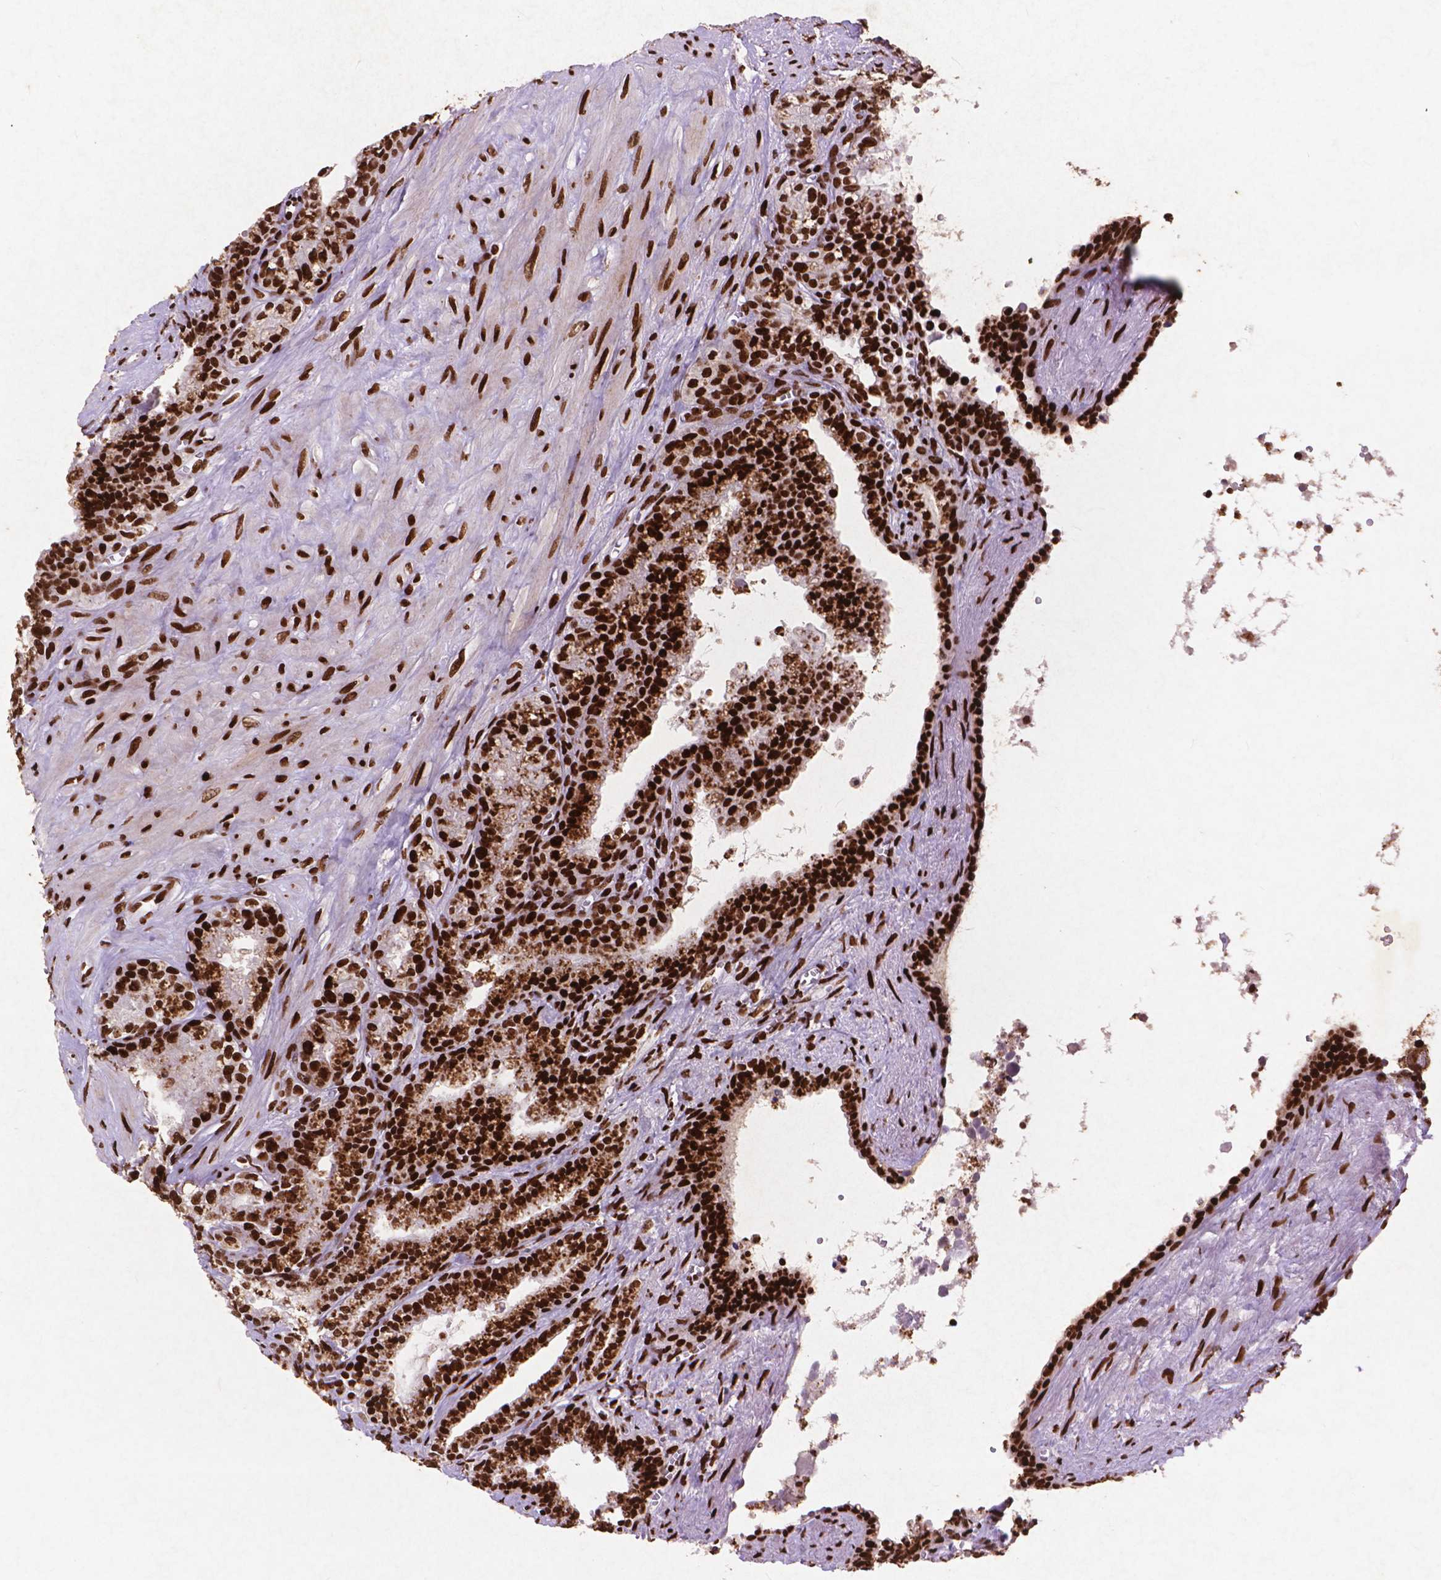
{"staining": {"intensity": "strong", "quantity": ">75%", "location": "cytoplasmic/membranous,nuclear"}, "tissue": "seminal vesicle", "cell_type": "Glandular cells", "image_type": "normal", "snomed": [{"axis": "morphology", "description": "Normal tissue, NOS"}, {"axis": "morphology", "description": "Urothelial carcinoma, NOS"}, {"axis": "topography", "description": "Urinary bladder"}, {"axis": "topography", "description": "Seminal veicle"}], "caption": "An immunohistochemistry (IHC) photomicrograph of normal tissue is shown. Protein staining in brown shows strong cytoplasmic/membranous,nuclear positivity in seminal vesicle within glandular cells. (IHC, brightfield microscopy, high magnification).", "gene": "CITED2", "patient": {"sex": "male", "age": 76}}